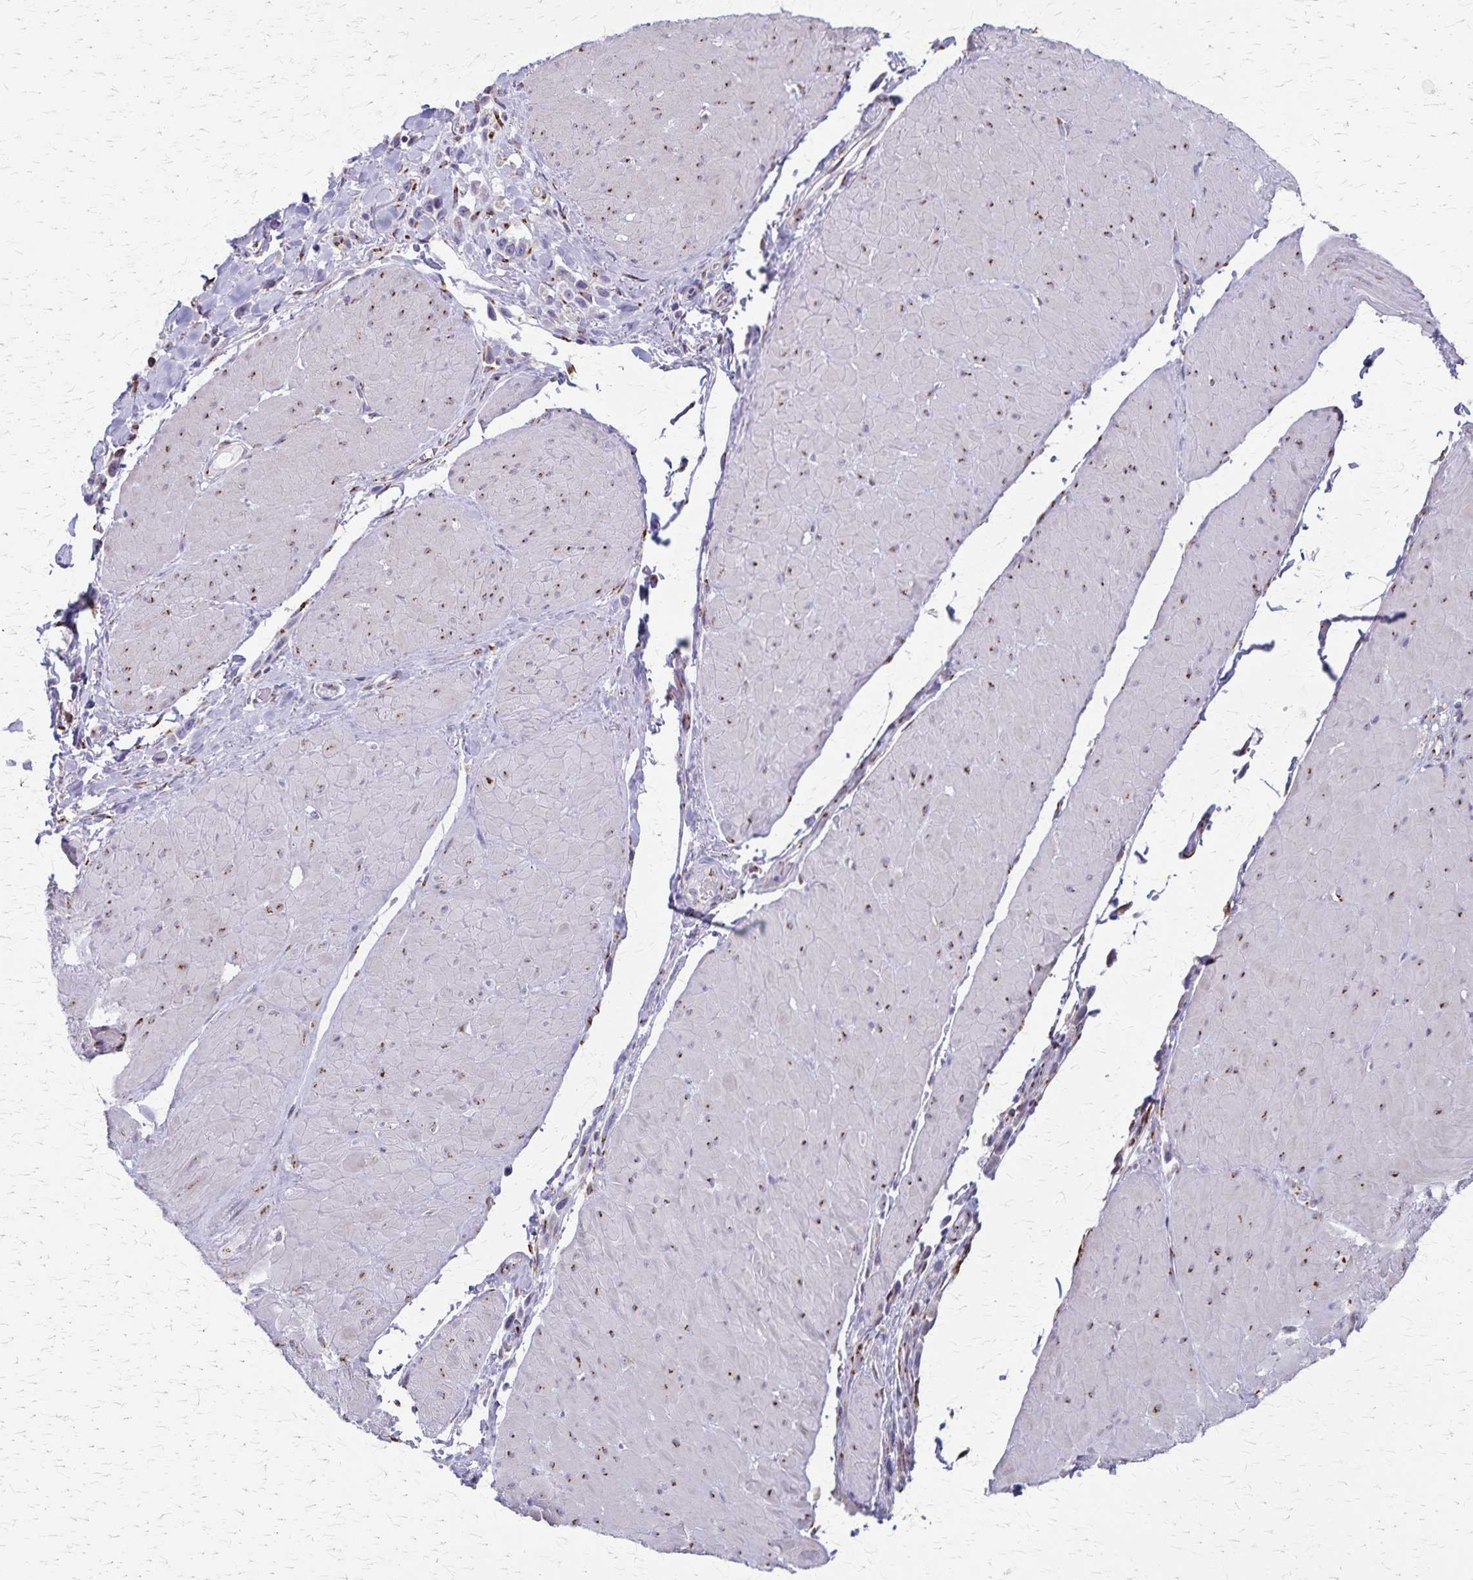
{"staining": {"intensity": "negative", "quantity": "none", "location": "none"}, "tissue": "stomach cancer", "cell_type": "Tumor cells", "image_type": "cancer", "snomed": [{"axis": "morphology", "description": "Adenocarcinoma, NOS"}, {"axis": "topography", "description": "Stomach"}], "caption": "Immunohistochemistry (IHC) image of neoplastic tissue: stomach adenocarcinoma stained with DAB (3,3'-diaminobenzidine) exhibits no significant protein staining in tumor cells.", "gene": "MCFD2", "patient": {"sex": "male", "age": 47}}